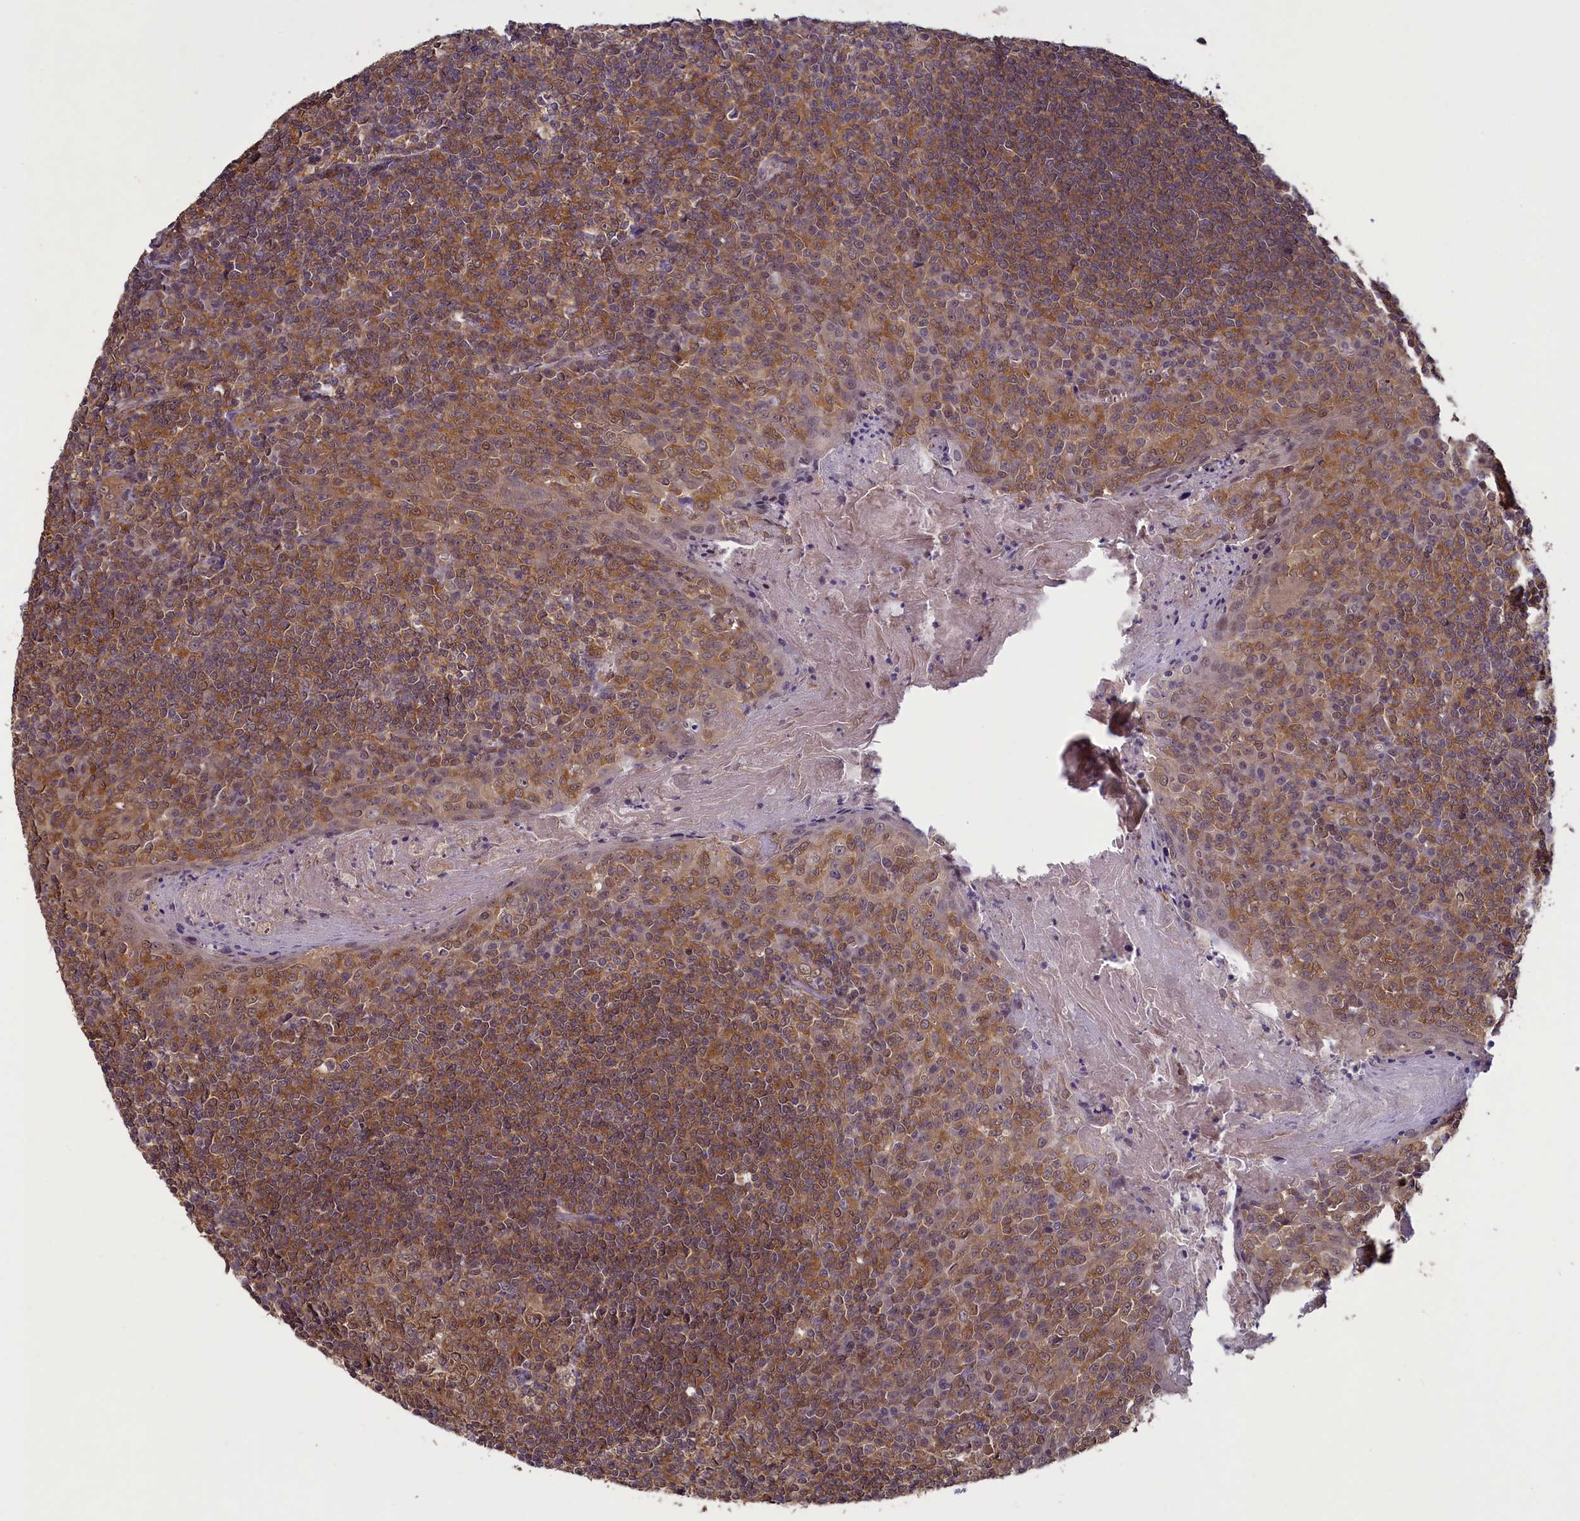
{"staining": {"intensity": "moderate", "quantity": ">75%", "location": "cytoplasmic/membranous,nuclear"}, "tissue": "tonsil", "cell_type": "Germinal center cells", "image_type": "normal", "snomed": [{"axis": "morphology", "description": "Normal tissue, NOS"}, {"axis": "topography", "description": "Tonsil"}], "caption": "High-magnification brightfield microscopy of normal tonsil stained with DAB (brown) and counterstained with hematoxylin (blue). germinal center cells exhibit moderate cytoplasmic/membranous,nuclear expression is seen in approximately>75% of cells.", "gene": "NUBP1", "patient": {"sex": "male", "age": 27}}